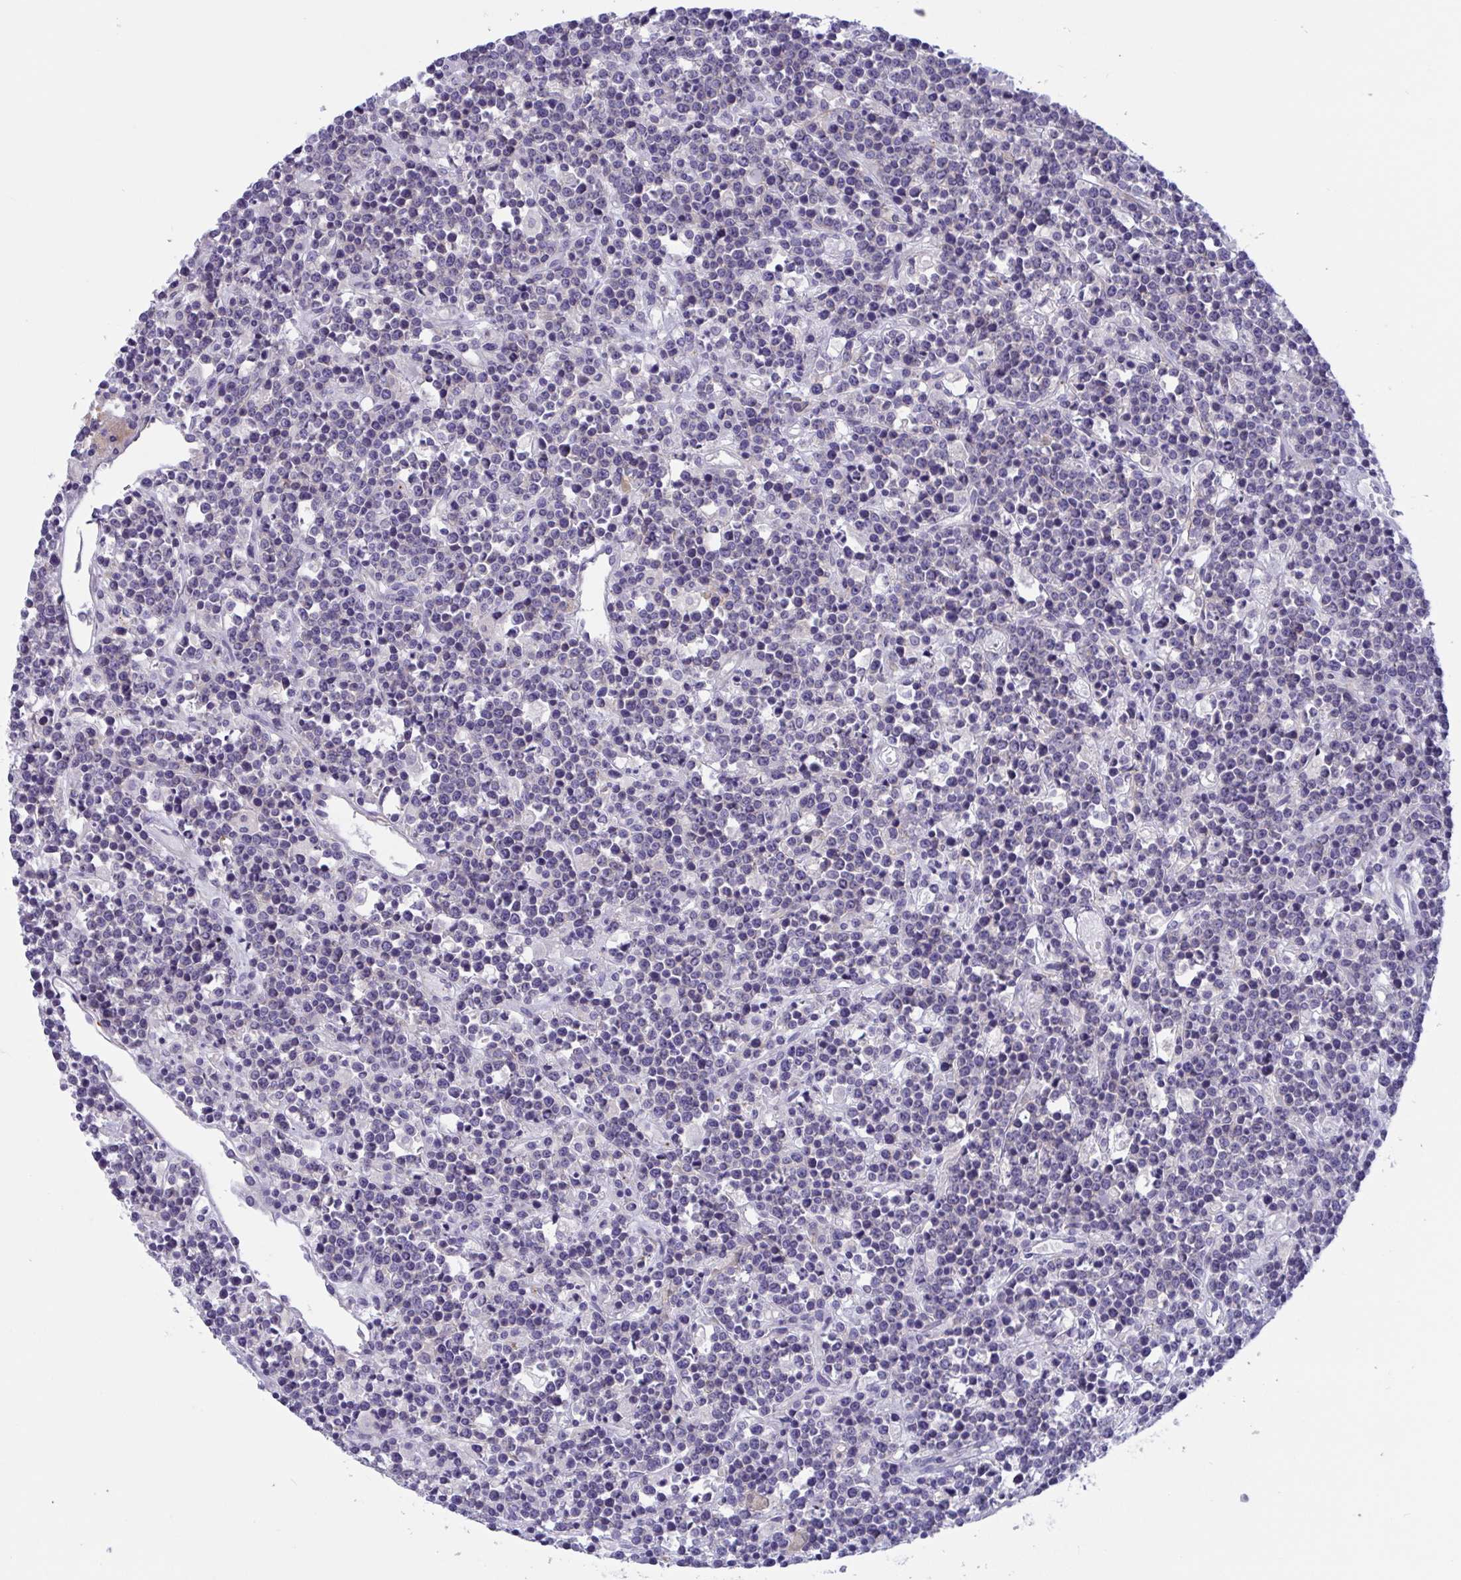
{"staining": {"intensity": "weak", "quantity": "25%-75%", "location": "cytoplasmic/membranous"}, "tissue": "lymphoma", "cell_type": "Tumor cells", "image_type": "cancer", "snomed": [{"axis": "morphology", "description": "Malignant lymphoma, non-Hodgkin's type, High grade"}, {"axis": "topography", "description": "Ovary"}], "caption": "High-magnification brightfield microscopy of high-grade malignant lymphoma, non-Hodgkin's type stained with DAB (3,3'-diaminobenzidine) (brown) and counterstained with hematoxylin (blue). tumor cells exhibit weak cytoplasmic/membranous expression is appreciated in about25%-75% of cells. Nuclei are stained in blue.", "gene": "OXLD1", "patient": {"sex": "female", "age": 56}}